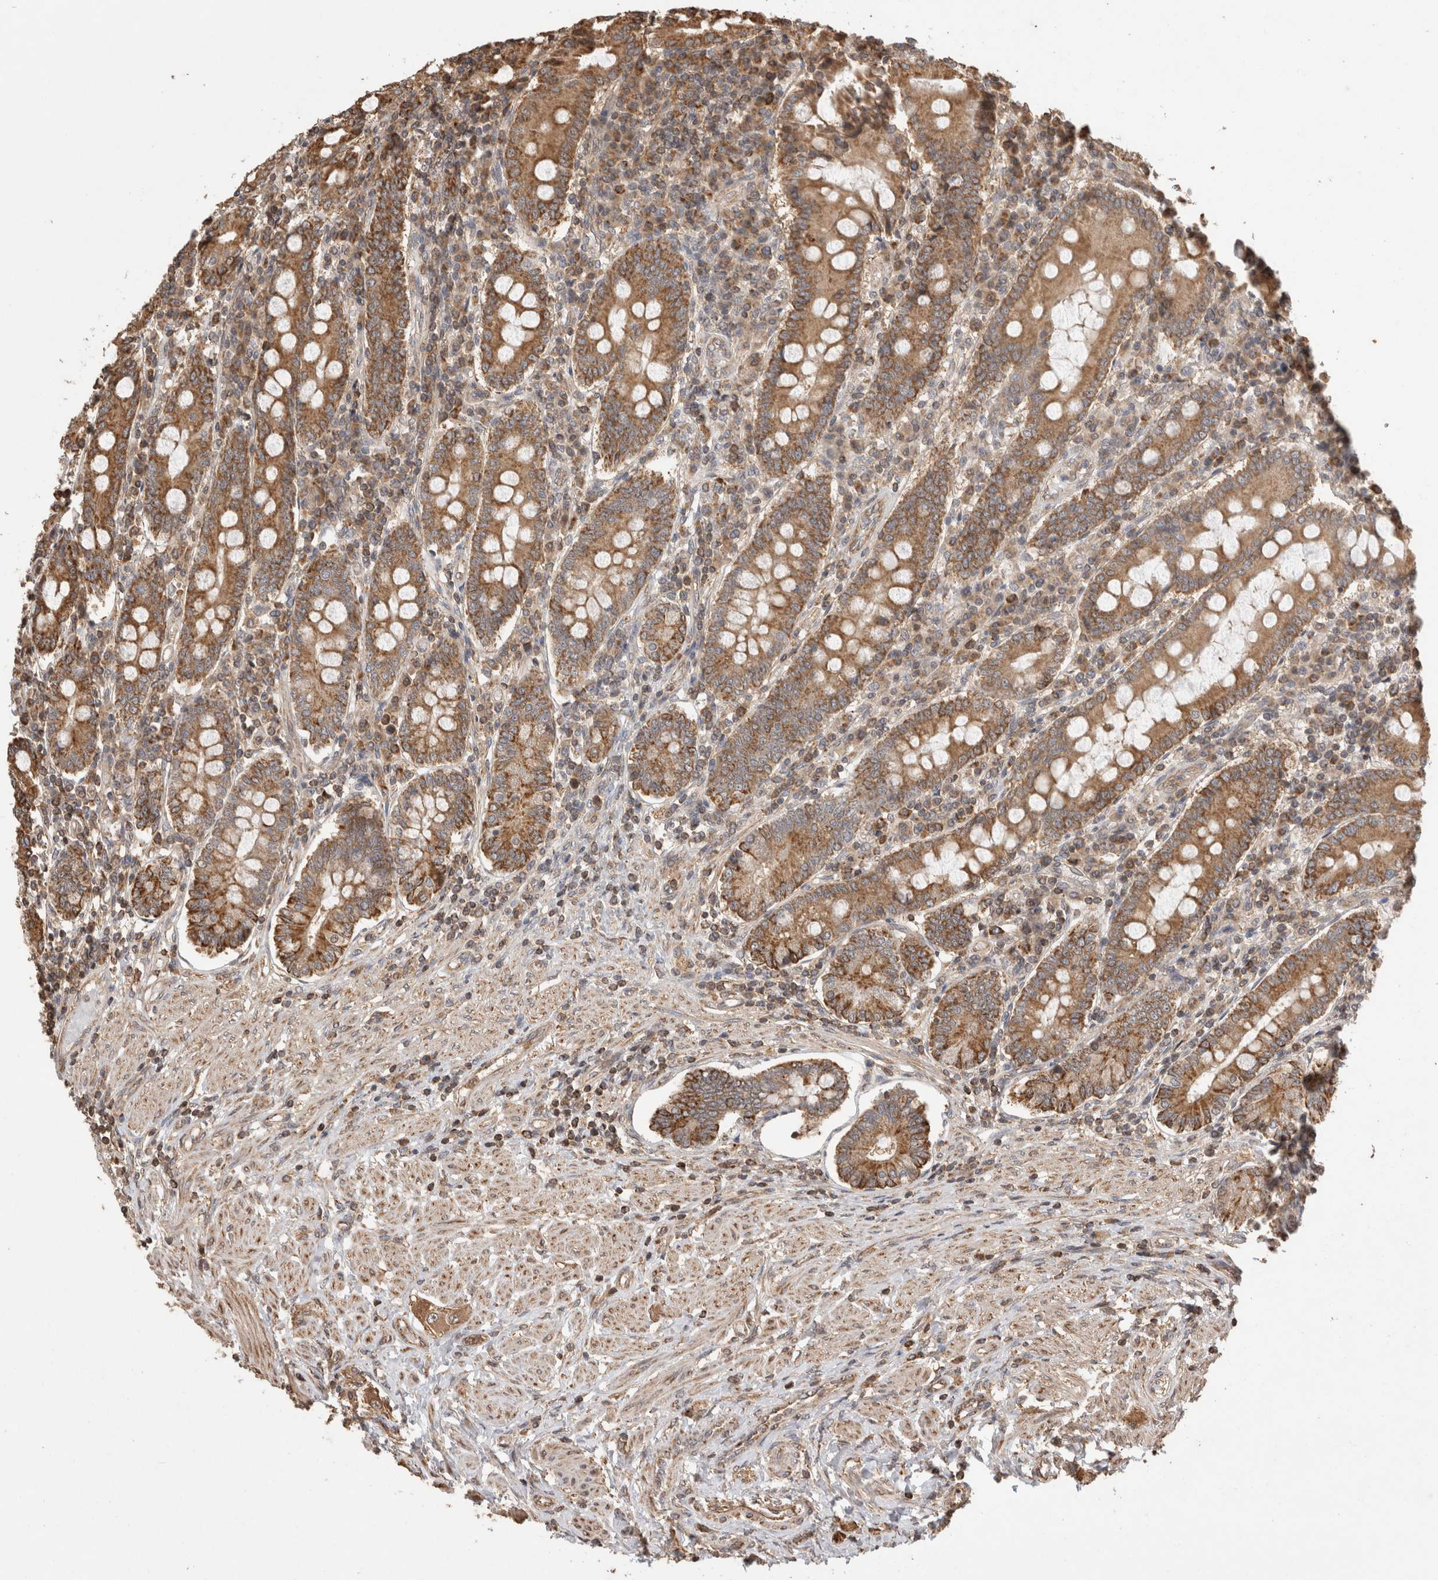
{"staining": {"intensity": "moderate", "quantity": ">75%", "location": "cytoplasmic/membranous"}, "tissue": "duodenum", "cell_type": "Glandular cells", "image_type": "normal", "snomed": [{"axis": "morphology", "description": "Normal tissue, NOS"}, {"axis": "morphology", "description": "Adenocarcinoma, NOS"}, {"axis": "topography", "description": "Pancreas"}, {"axis": "topography", "description": "Duodenum"}], "caption": "The micrograph exhibits staining of unremarkable duodenum, revealing moderate cytoplasmic/membranous protein expression (brown color) within glandular cells. The protein of interest is stained brown, and the nuclei are stained in blue (DAB (3,3'-diaminobenzidine) IHC with brightfield microscopy, high magnification).", "gene": "IMMP2L", "patient": {"sex": "male", "age": 50}}